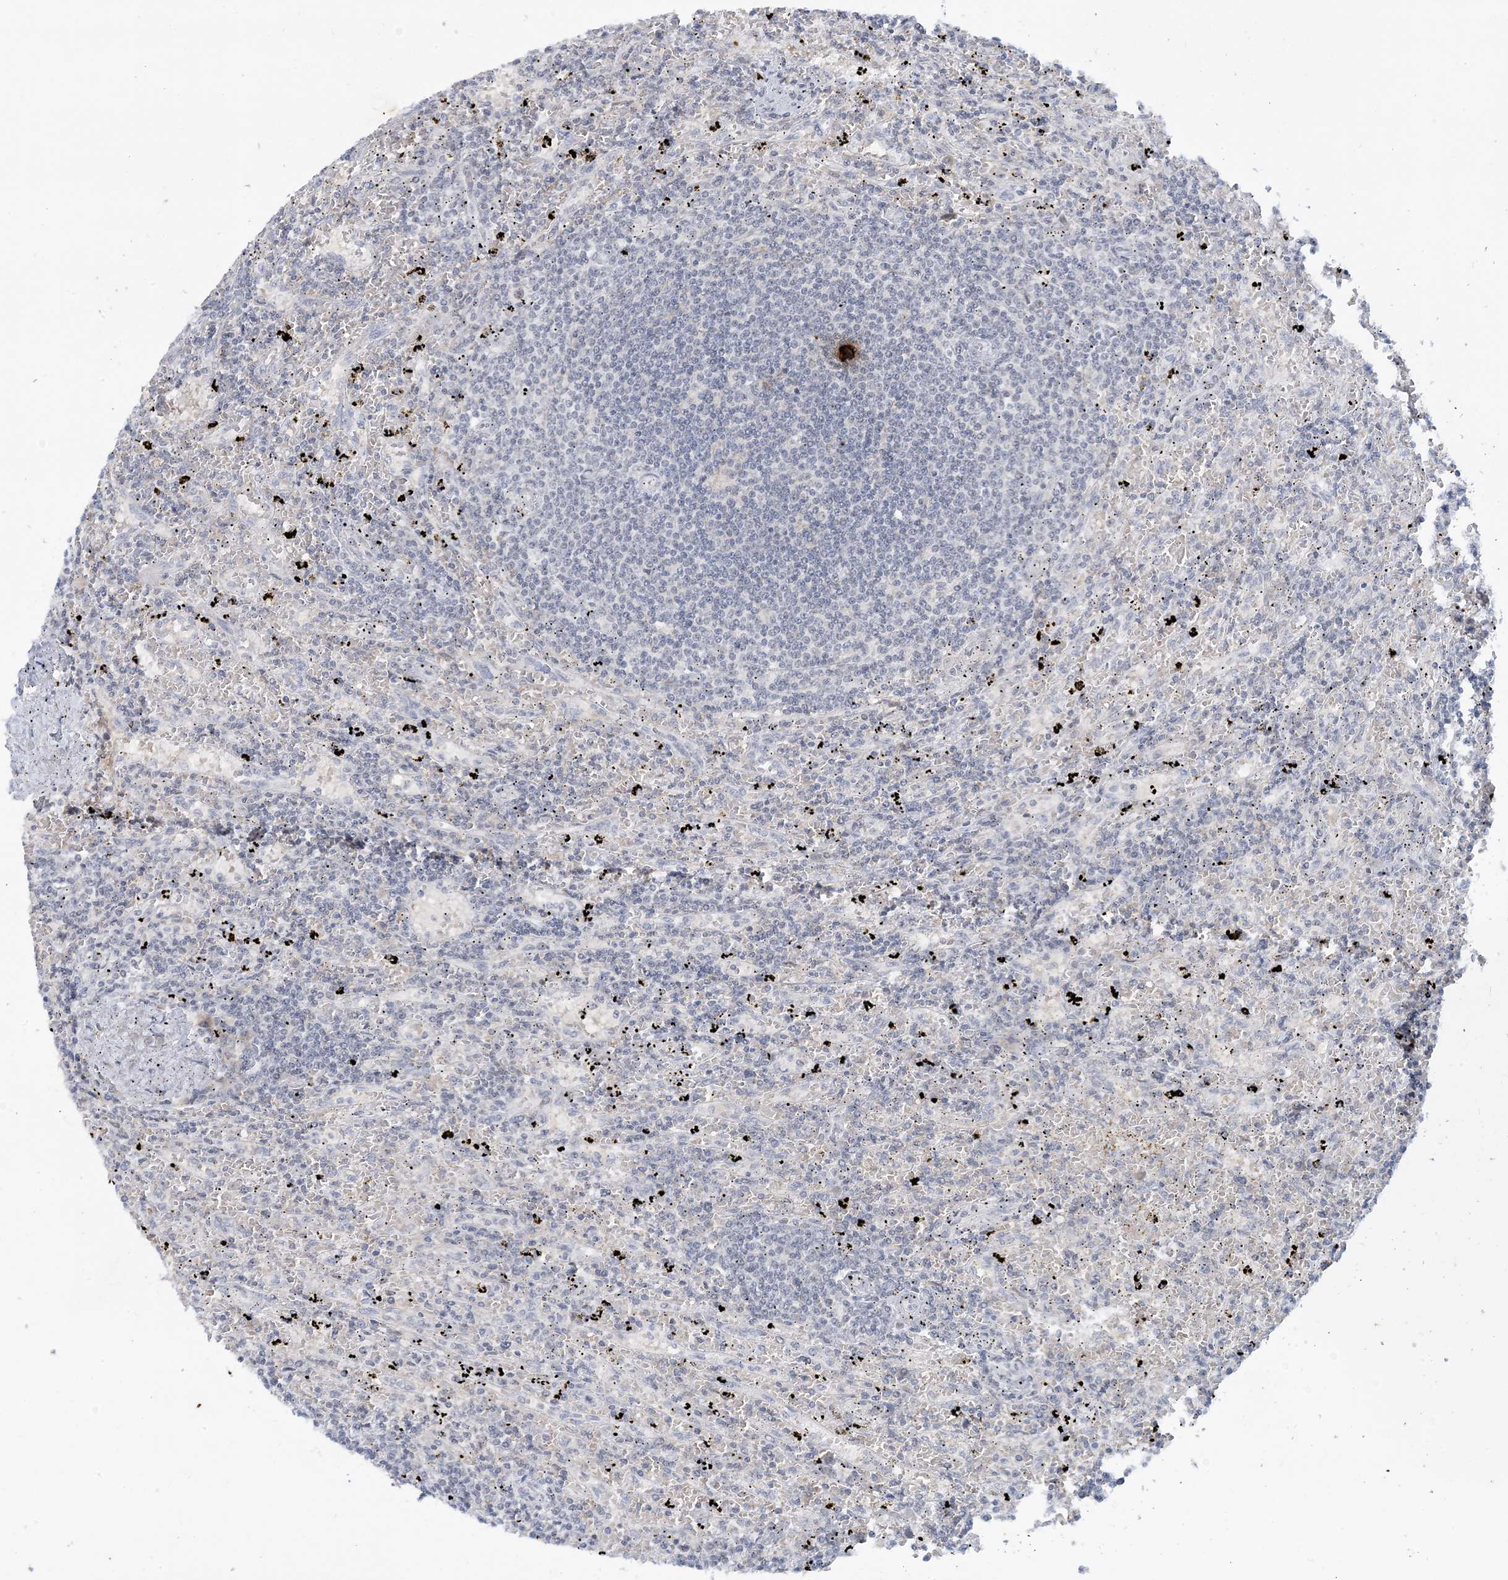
{"staining": {"intensity": "negative", "quantity": "none", "location": "none"}, "tissue": "lymphoma", "cell_type": "Tumor cells", "image_type": "cancer", "snomed": [{"axis": "morphology", "description": "Malignant lymphoma, non-Hodgkin's type, Low grade"}, {"axis": "topography", "description": "Spleen"}], "caption": "A photomicrograph of human lymphoma is negative for staining in tumor cells. The staining was performed using DAB (3,3'-diaminobenzidine) to visualize the protein expression in brown, while the nuclei were stained in blue with hematoxylin (Magnification: 20x).", "gene": "LEXM", "patient": {"sex": "male", "age": 76}}